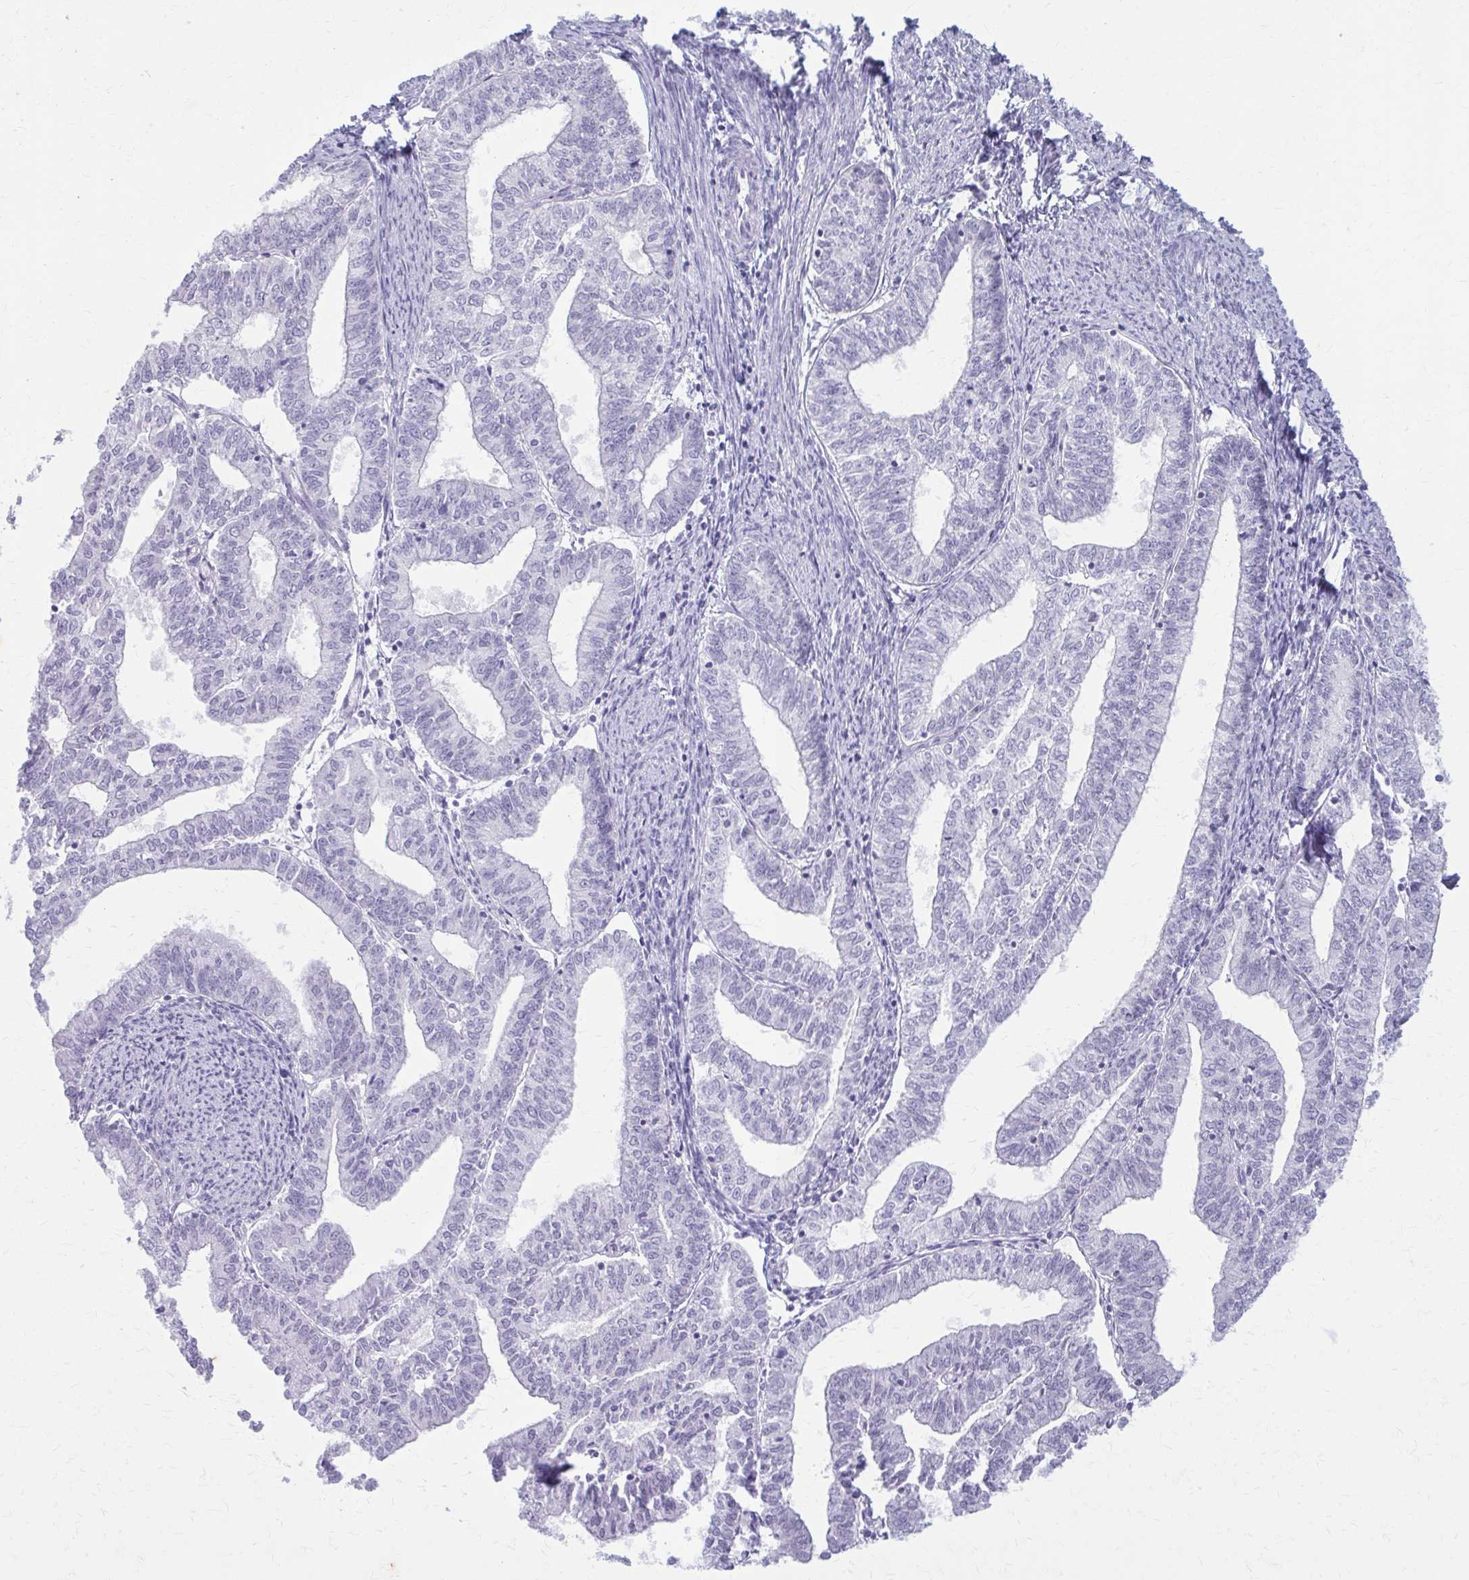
{"staining": {"intensity": "negative", "quantity": "none", "location": "none"}, "tissue": "endometrial cancer", "cell_type": "Tumor cells", "image_type": "cancer", "snomed": [{"axis": "morphology", "description": "Adenocarcinoma, NOS"}, {"axis": "topography", "description": "Endometrium"}], "caption": "An IHC image of endometrial cancer (adenocarcinoma) is shown. There is no staining in tumor cells of endometrial cancer (adenocarcinoma). (DAB immunohistochemistry (IHC) visualized using brightfield microscopy, high magnification).", "gene": "KRT5", "patient": {"sex": "female", "age": 61}}